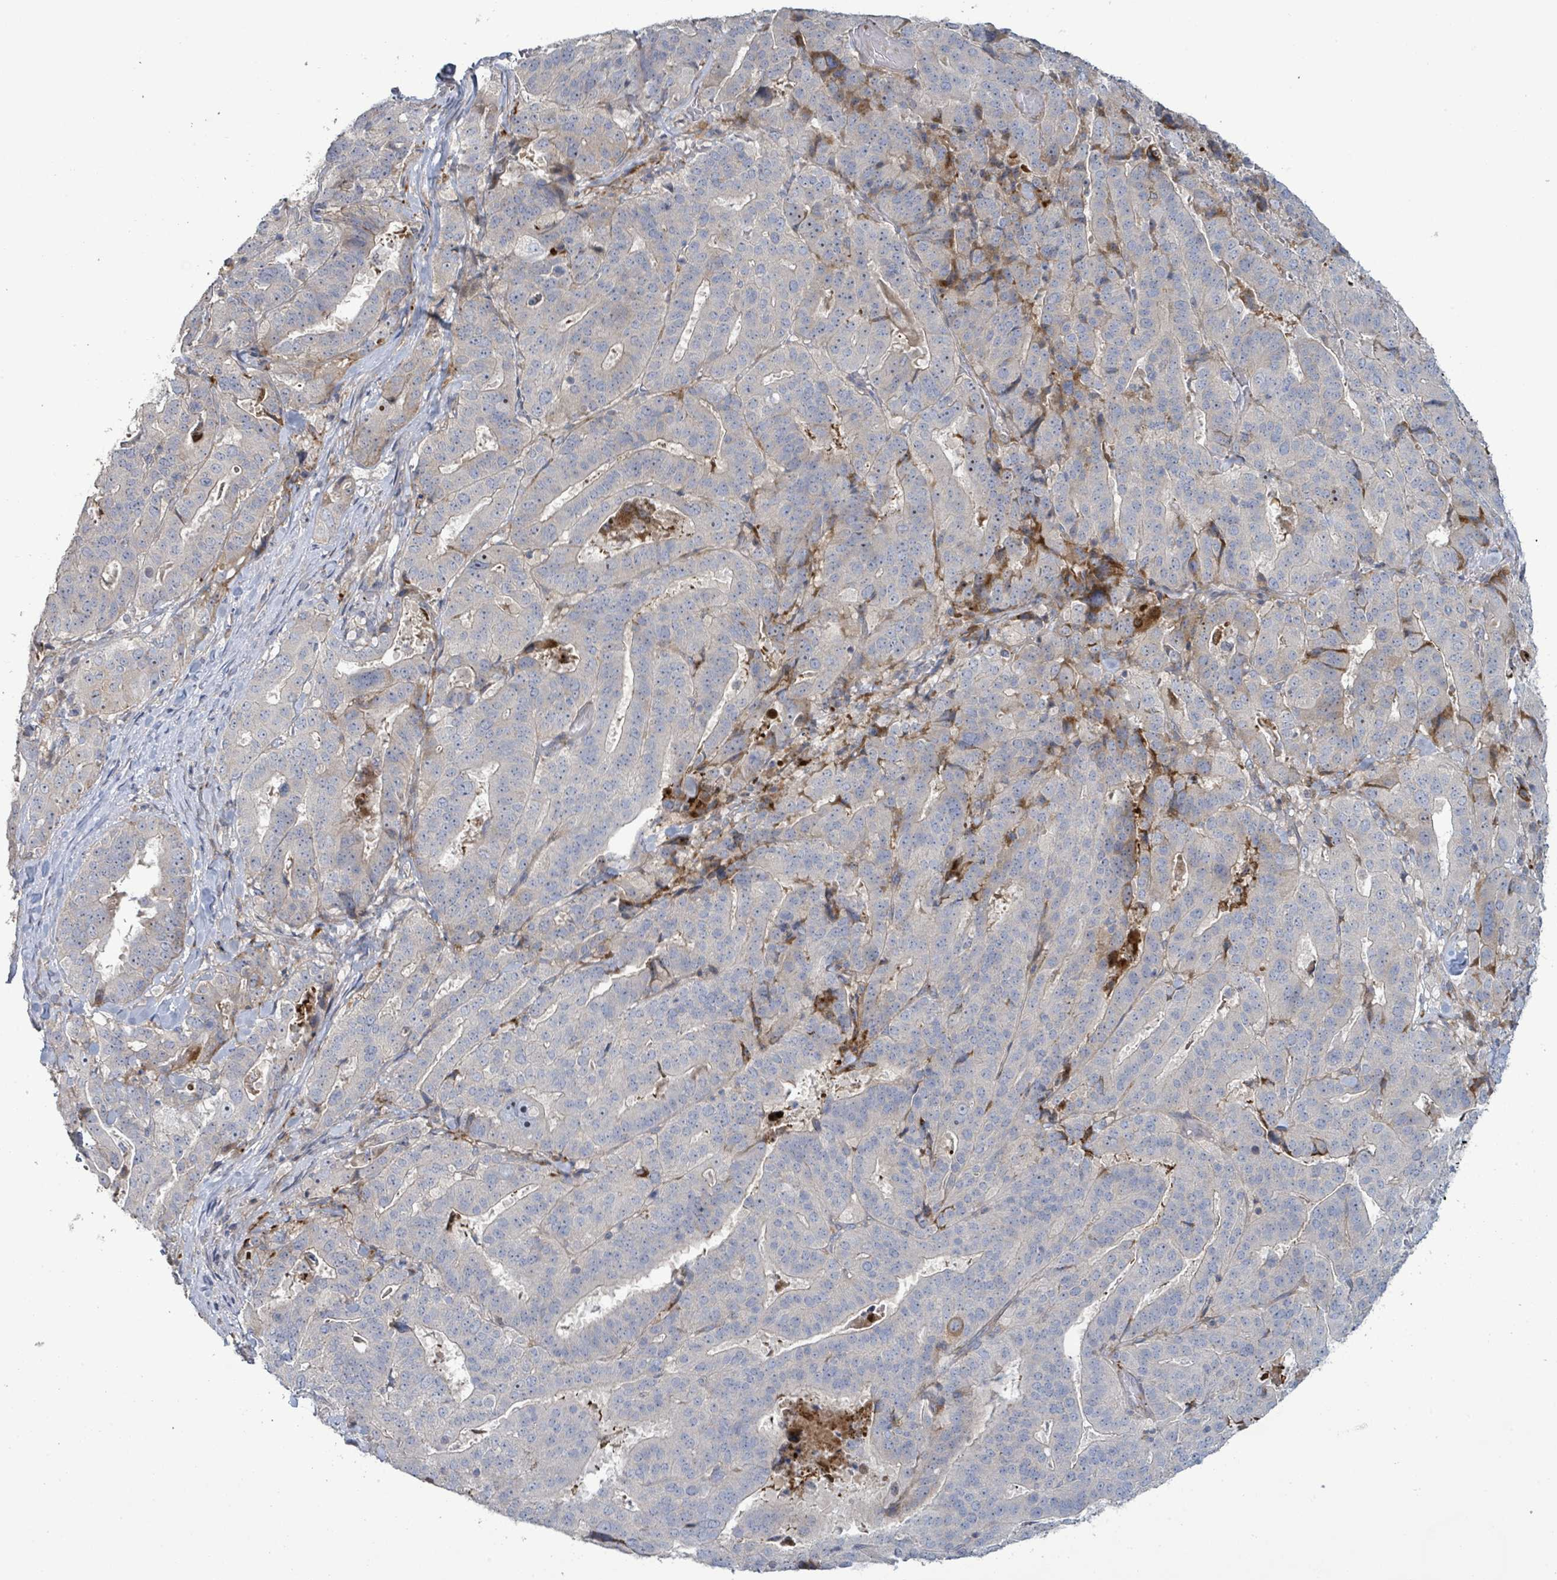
{"staining": {"intensity": "weak", "quantity": "<25%", "location": "cytoplasmic/membranous"}, "tissue": "stomach cancer", "cell_type": "Tumor cells", "image_type": "cancer", "snomed": [{"axis": "morphology", "description": "Adenocarcinoma, NOS"}, {"axis": "topography", "description": "Stomach"}], "caption": "The photomicrograph shows no staining of tumor cells in stomach cancer (adenocarcinoma).", "gene": "LILRA4", "patient": {"sex": "male", "age": 48}}